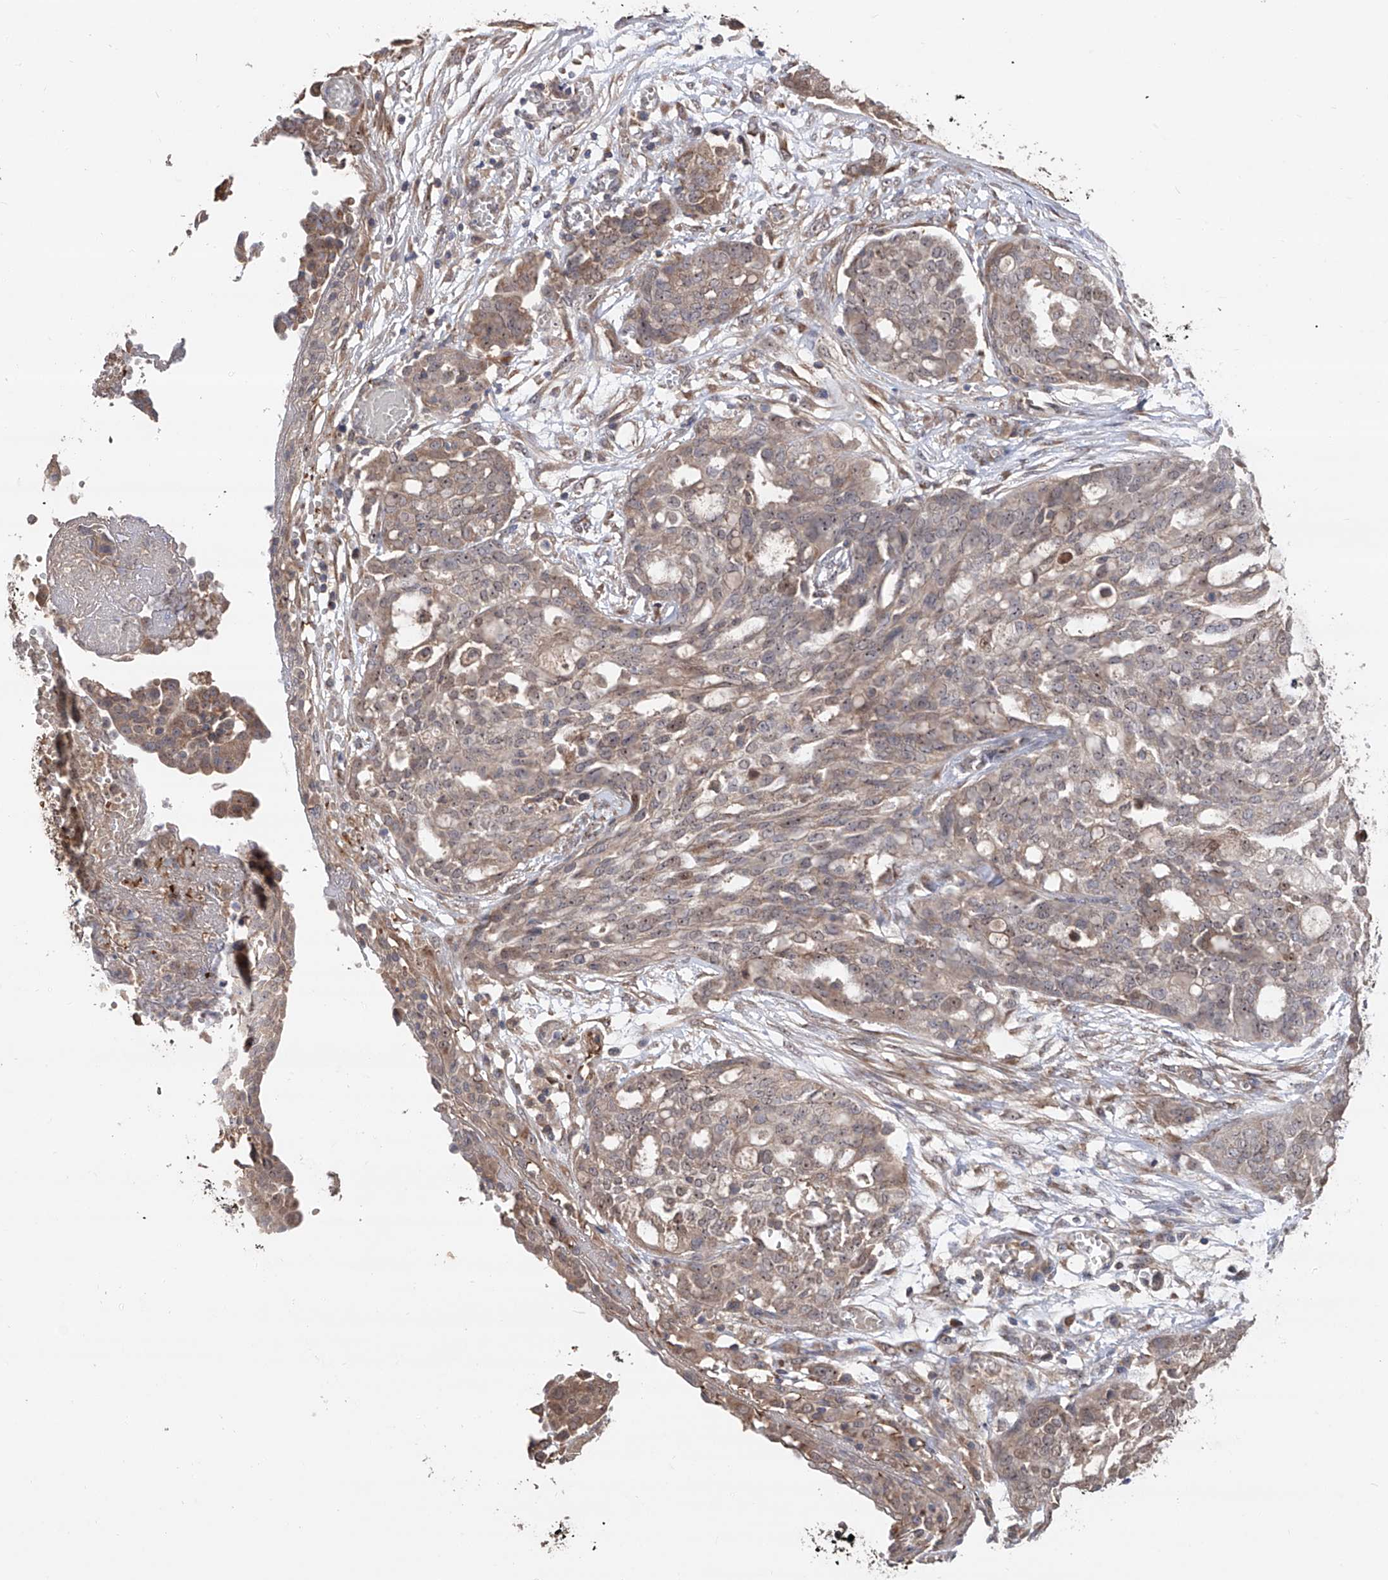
{"staining": {"intensity": "weak", "quantity": "25%-75%", "location": "cytoplasmic/membranous,nuclear"}, "tissue": "ovarian cancer", "cell_type": "Tumor cells", "image_type": "cancer", "snomed": [{"axis": "morphology", "description": "Cystadenocarcinoma, serous, NOS"}, {"axis": "topography", "description": "Soft tissue"}, {"axis": "topography", "description": "Ovary"}], "caption": "Protein expression analysis of human ovarian cancer (serous cystadenocarcinoma) reveals weak cytoplasmic/membranous and nuclear staining in approximately 25%-75% of tumor cells.", "gene": "EDN1", "patient": {"sex": "female", "age": 57}}